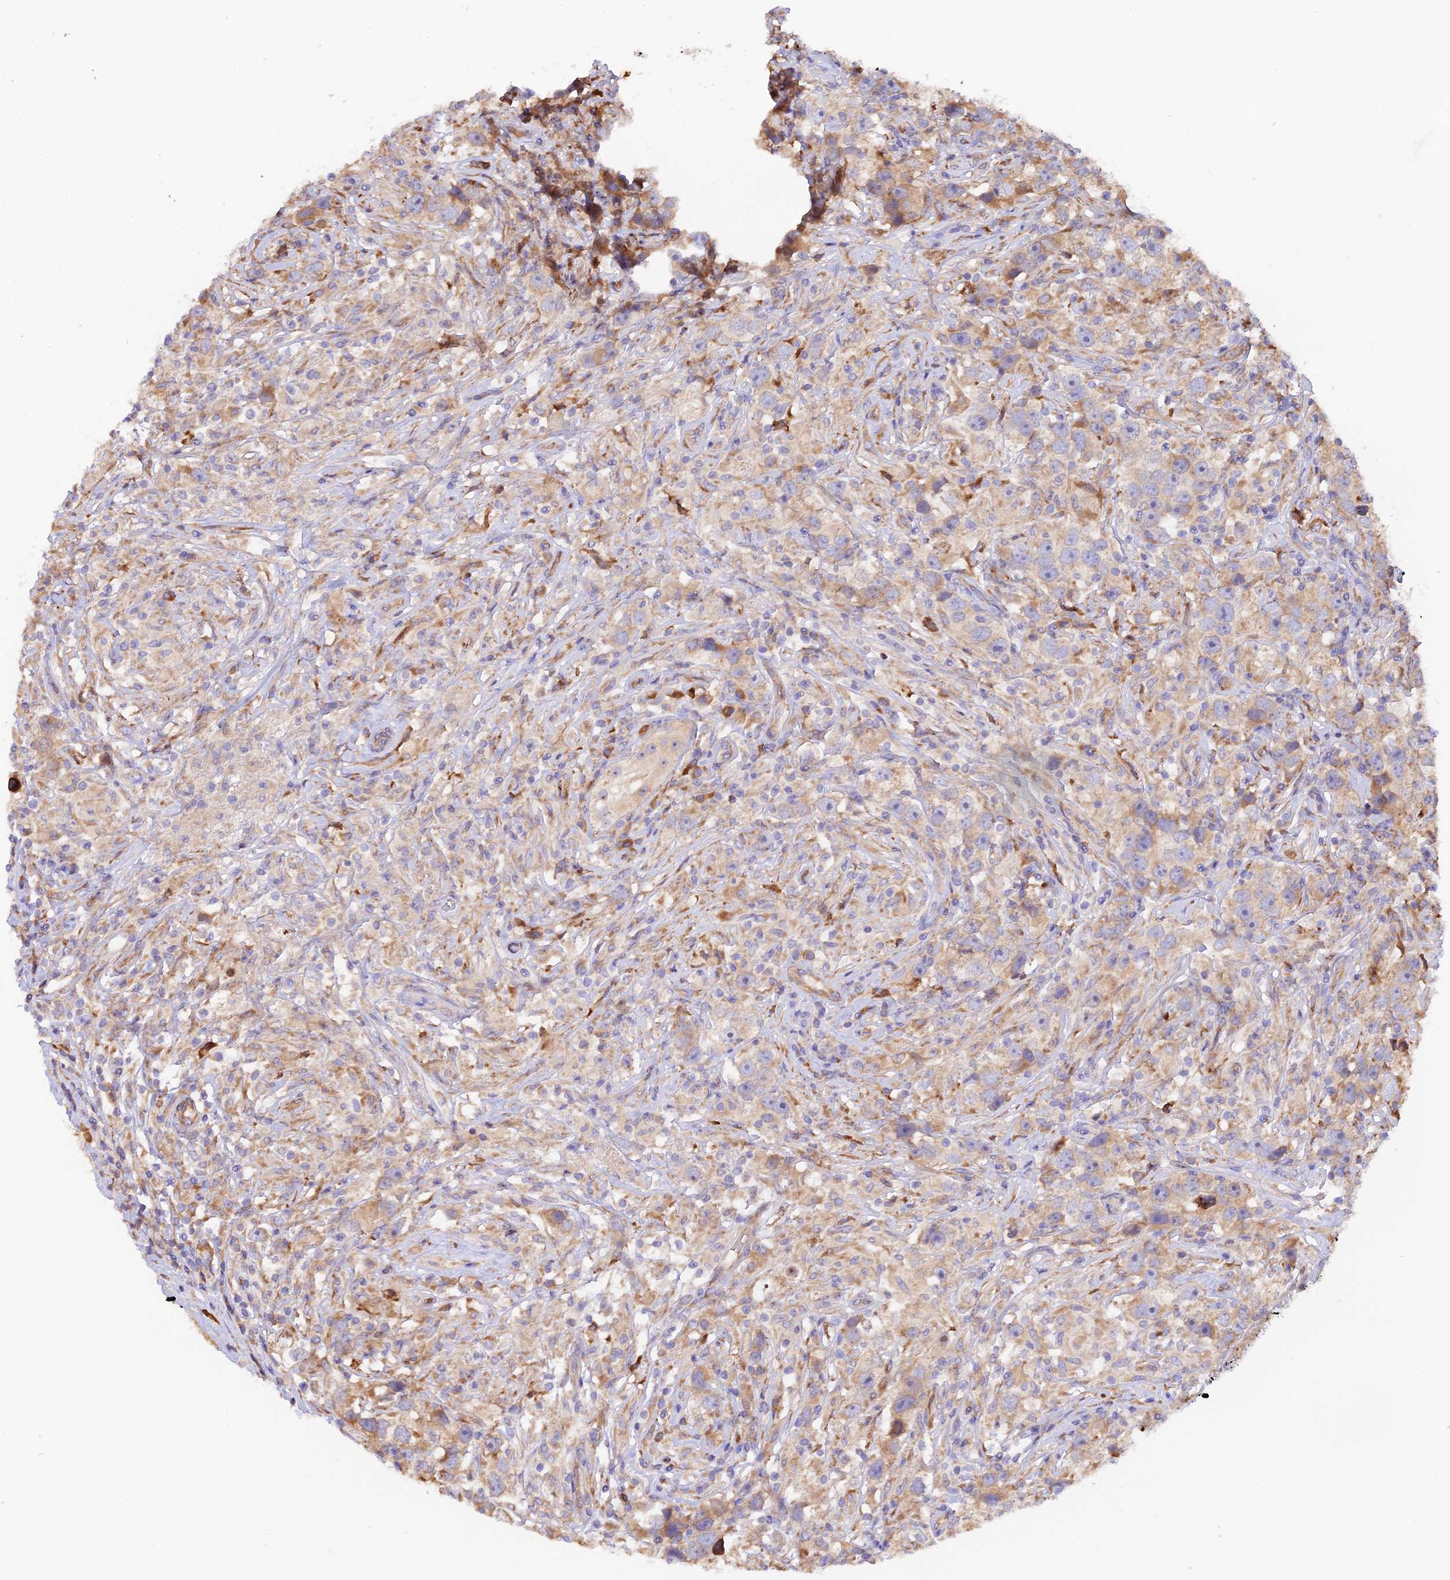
{"staining": {"intensity": "weak", "quantity": "25%-75%", "location": "cytoplasmic/membranous"}, "tissue": "testis cancer", "cell_type": "Tumor cells", "image_type": "cancer", "snomed": [{"axis": "morphology", "description": "Seminoma, NOS"}, {"axis": "topography", "description": "Testis"}], "caption": "Testis seminoma stained for a protein (brown) demonstrates weak cytoplasmic/membranous positive expression in about 25%-75% of tumor cells.", "gene": "RPL5", "patient": {"sex": "male", "age": 49}}